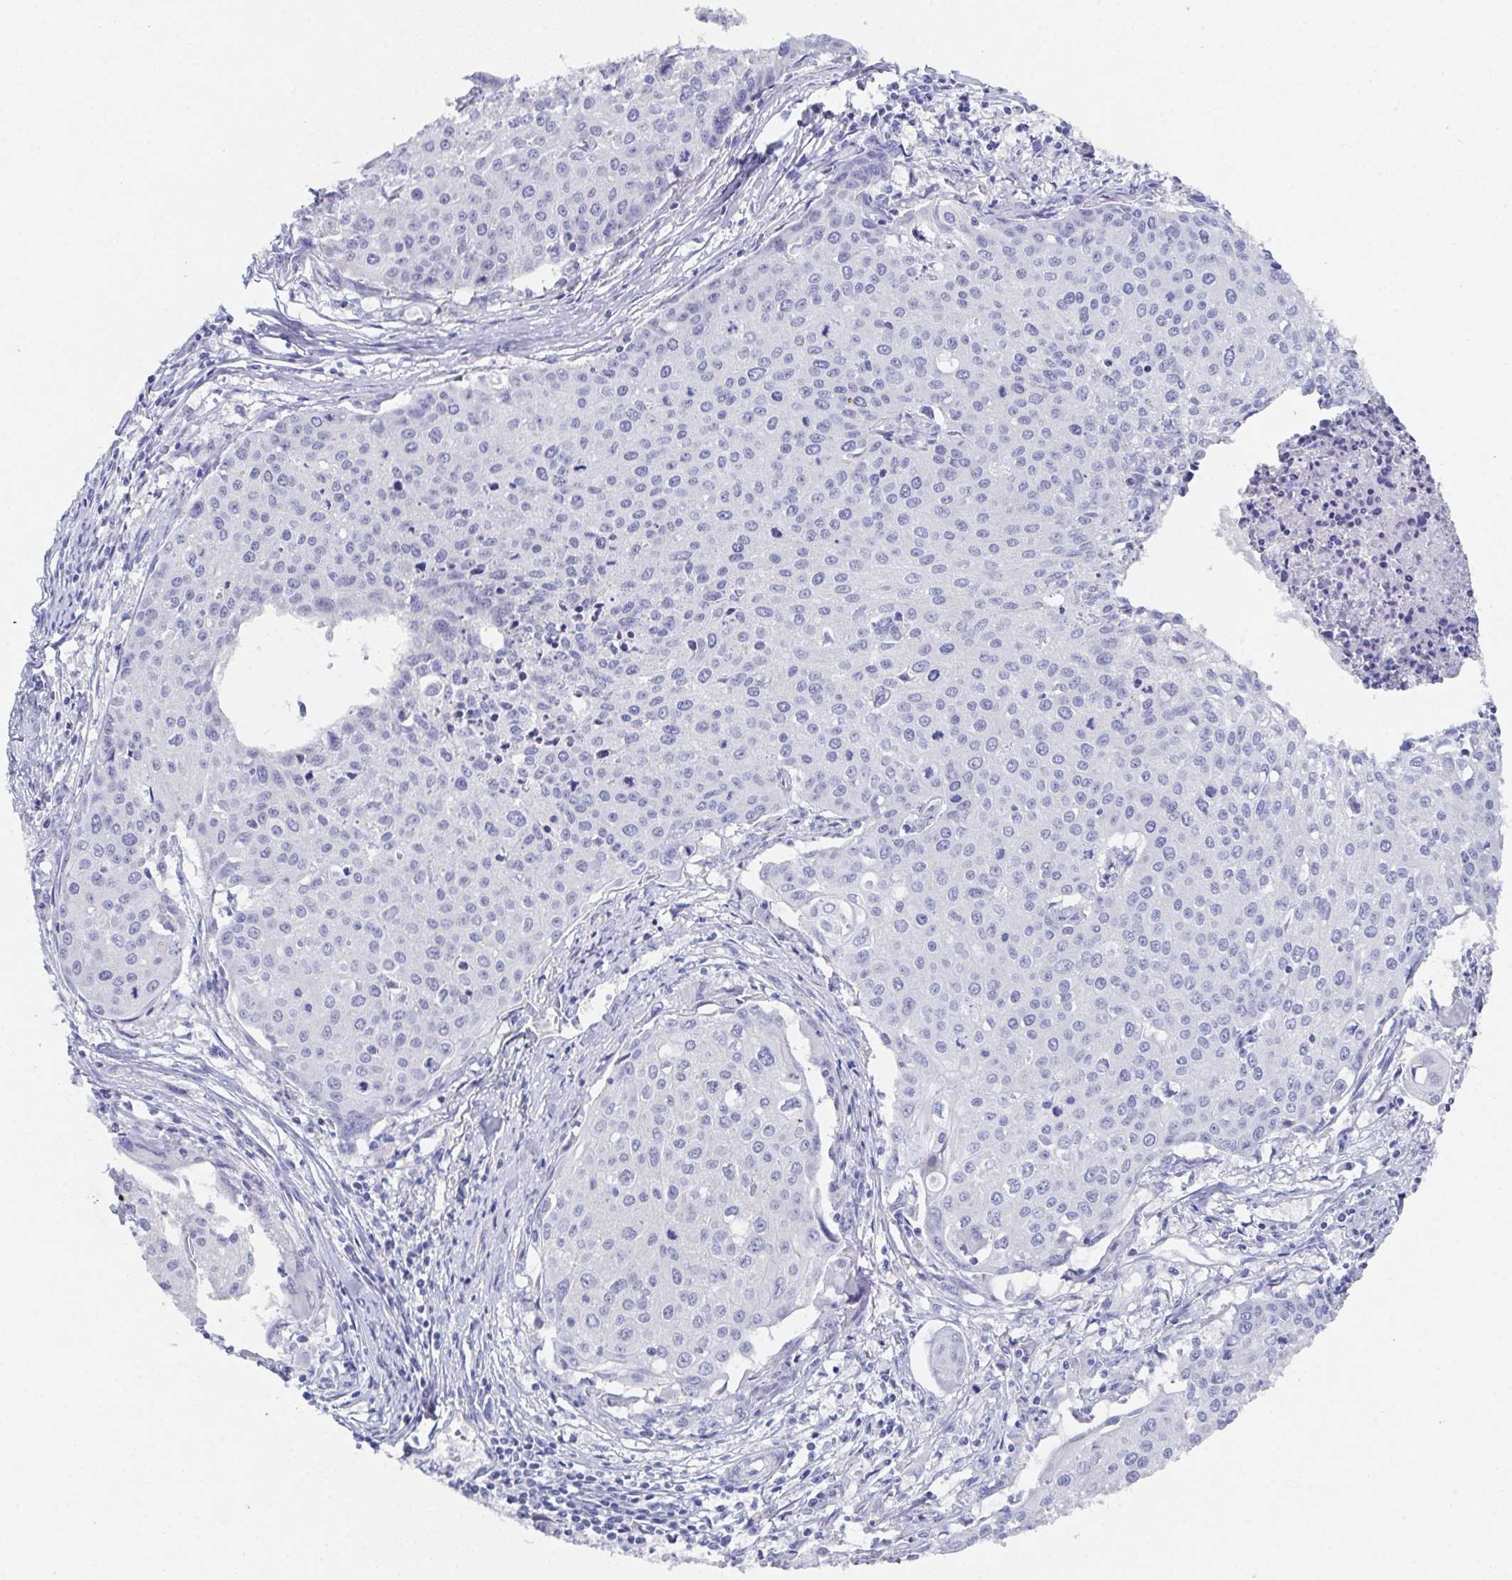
{"staining": {"intensity": "negative", "quantity": "none", "location": "none"}, "tissue": "cervical cancer", "cell_type": "Tumor cells", "image_type": "cancer", "snomed": [{"axis": "morphology", "description": "Squamous cell carcinoma, NOS"}, {"axis": "topography", "description": "Cervix"}], "caption": "A high-resolution image shows immunohistochemistry (IHC) staining of squamous cell carcinoma (cervical), which reveals no significant expression in tumor cells.", "gene": "SSC4D", "patient": {"sex": "female", "age": 38}}